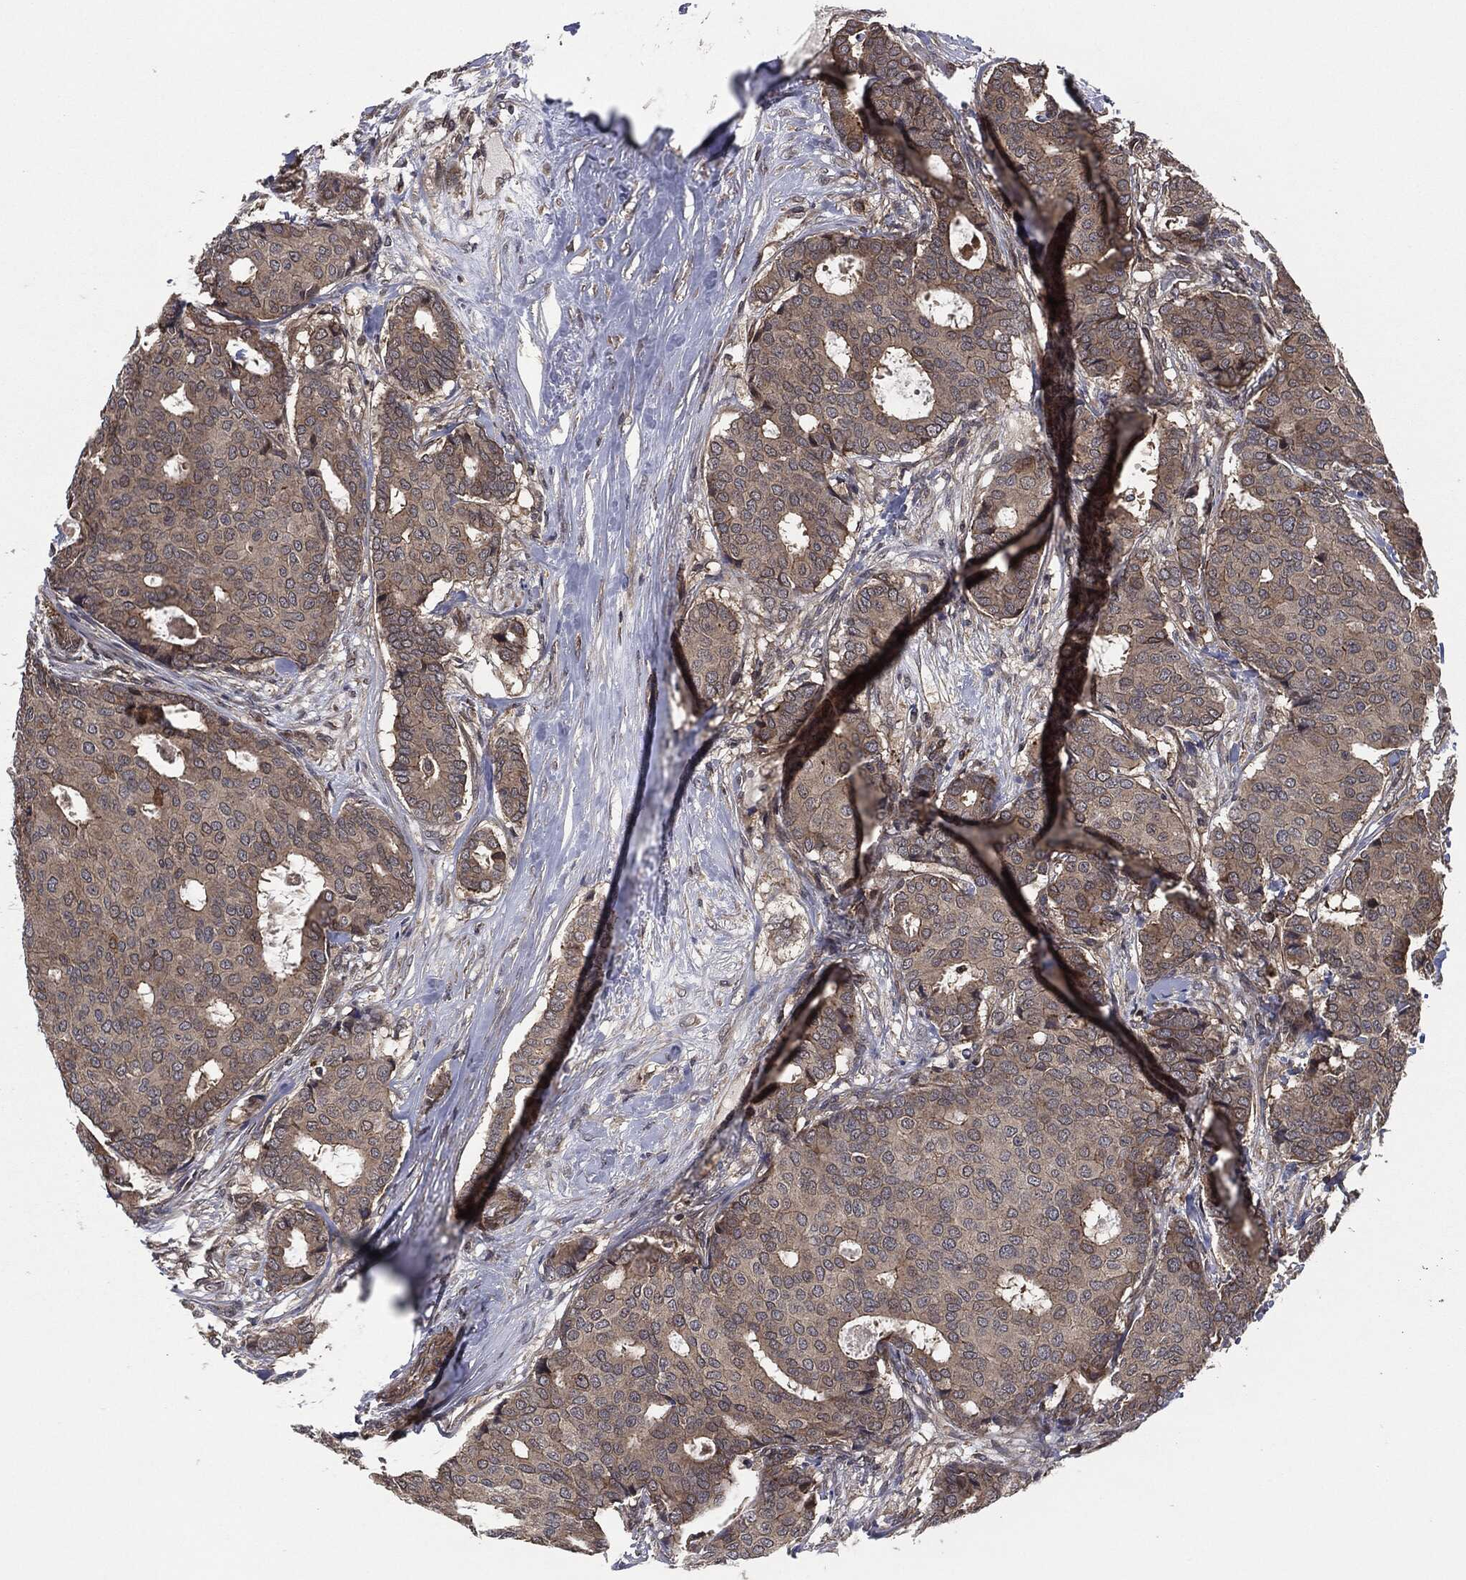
{"staining": {"intensity": "weak", "quantity": ">75%", "location": "cytoplasmic/membranous"}, "tissue": "breast cancer", "cell_type": "Tumor cells", "image_type": "cancer", "snomed": [{"axis": "morphology", "description": "Duct carcinoma"}, {"axis": "topography", "description": "Breast"}], "caption": "A high-resolution image shows IHC staining of breast cancer, which exhibits weak cytoplasmic/membranous positivity in about >75% of tumor cells.", "gene": "UBR1", "patient": {"sex": "female", "age": 75}}